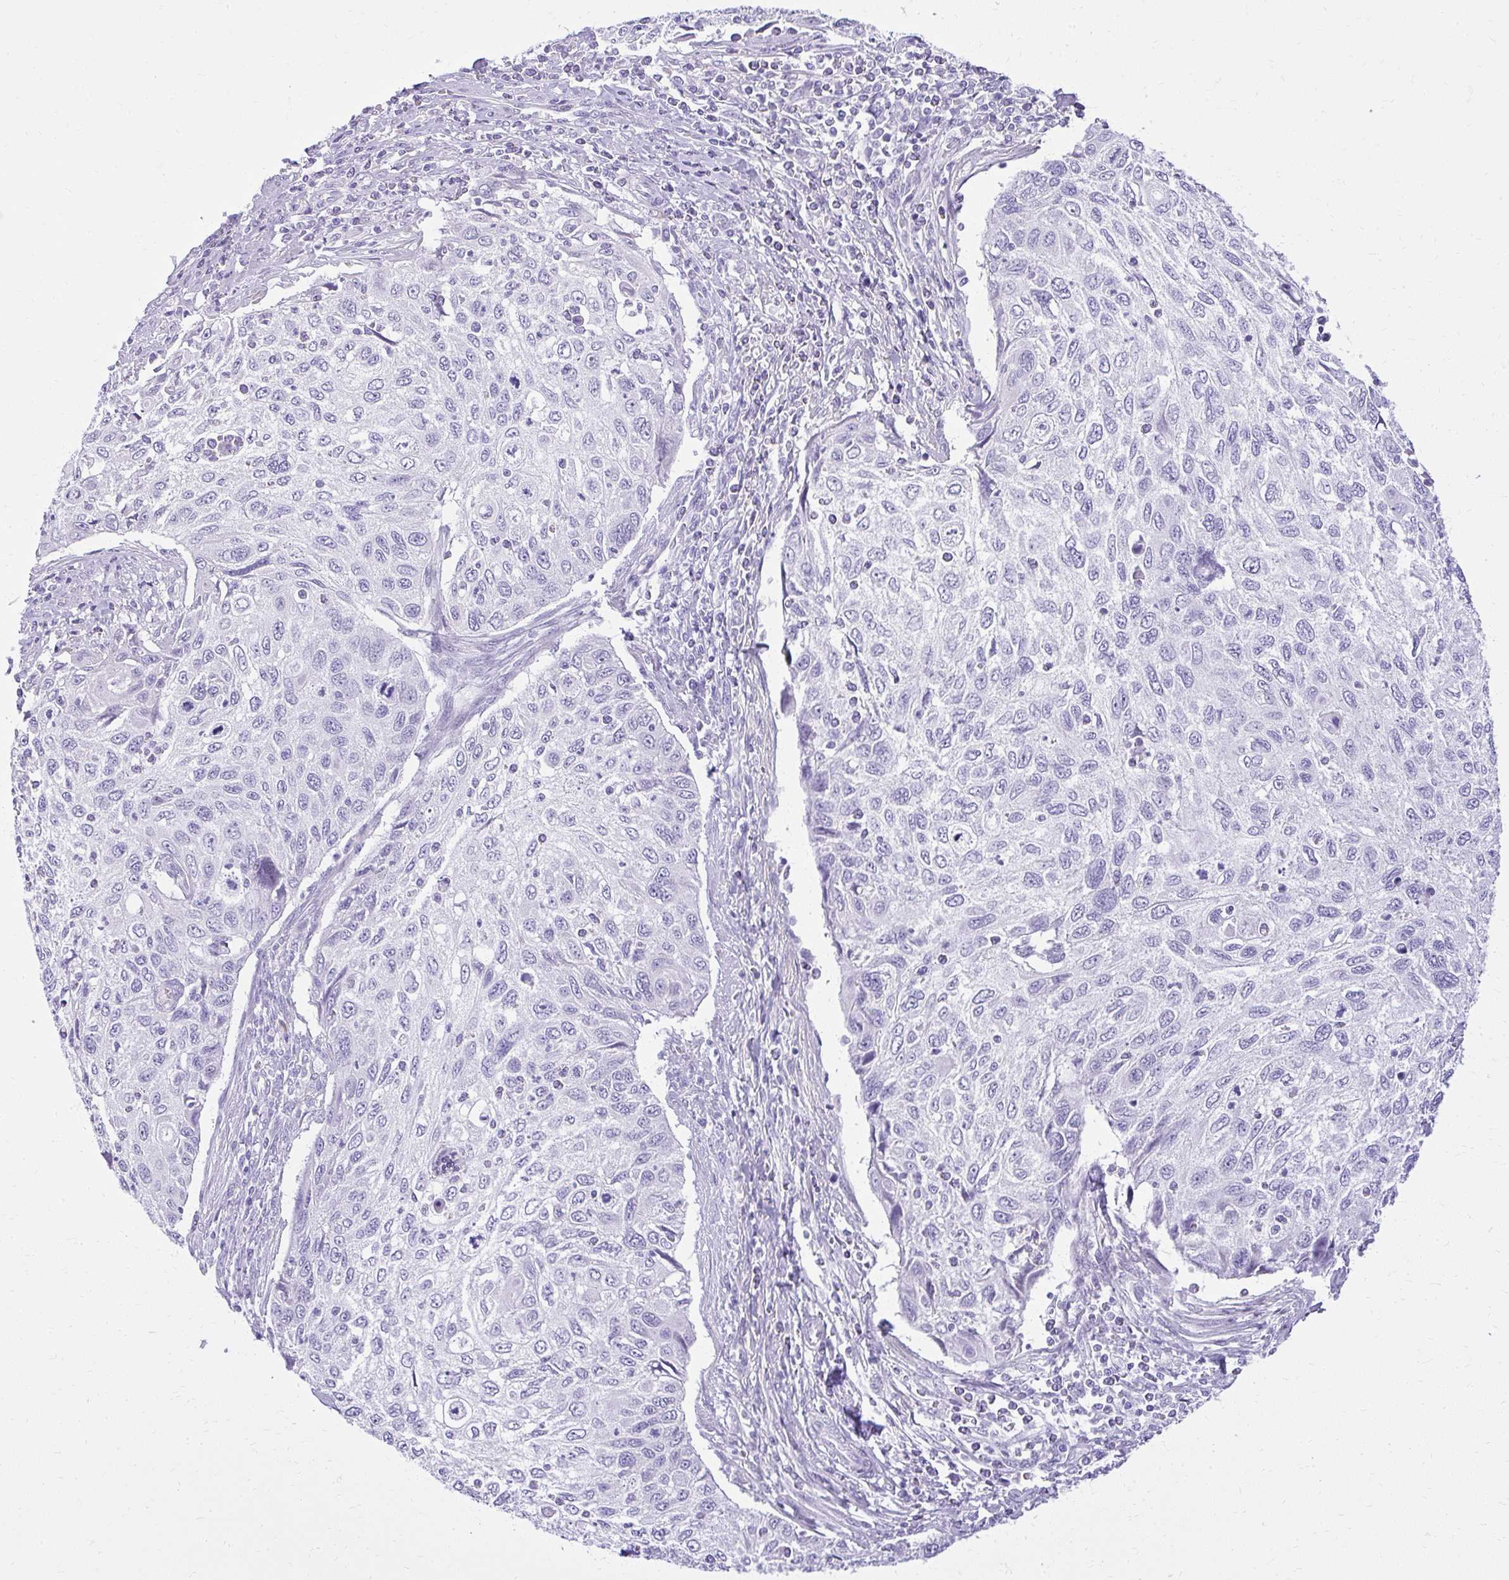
{"staining": {"intensity": "negative", "quantity": "none", "location": "none"}, "tissue": "cervical cancer", "cell_type": "Tumor cells", "image_type": "cancer", "snomed": [{"axis": "morphology", "description": "Squamous cell carcinoma, NOS"}, {"axis": "topography", "description": "Cervix"}], "caption": "A micrograph of human cervical cancer (squamous cell carcinoma) is negative for staining in tumor cells.", "gene": "PRAP1", "patient": {"sex": "female", "age": 70}}